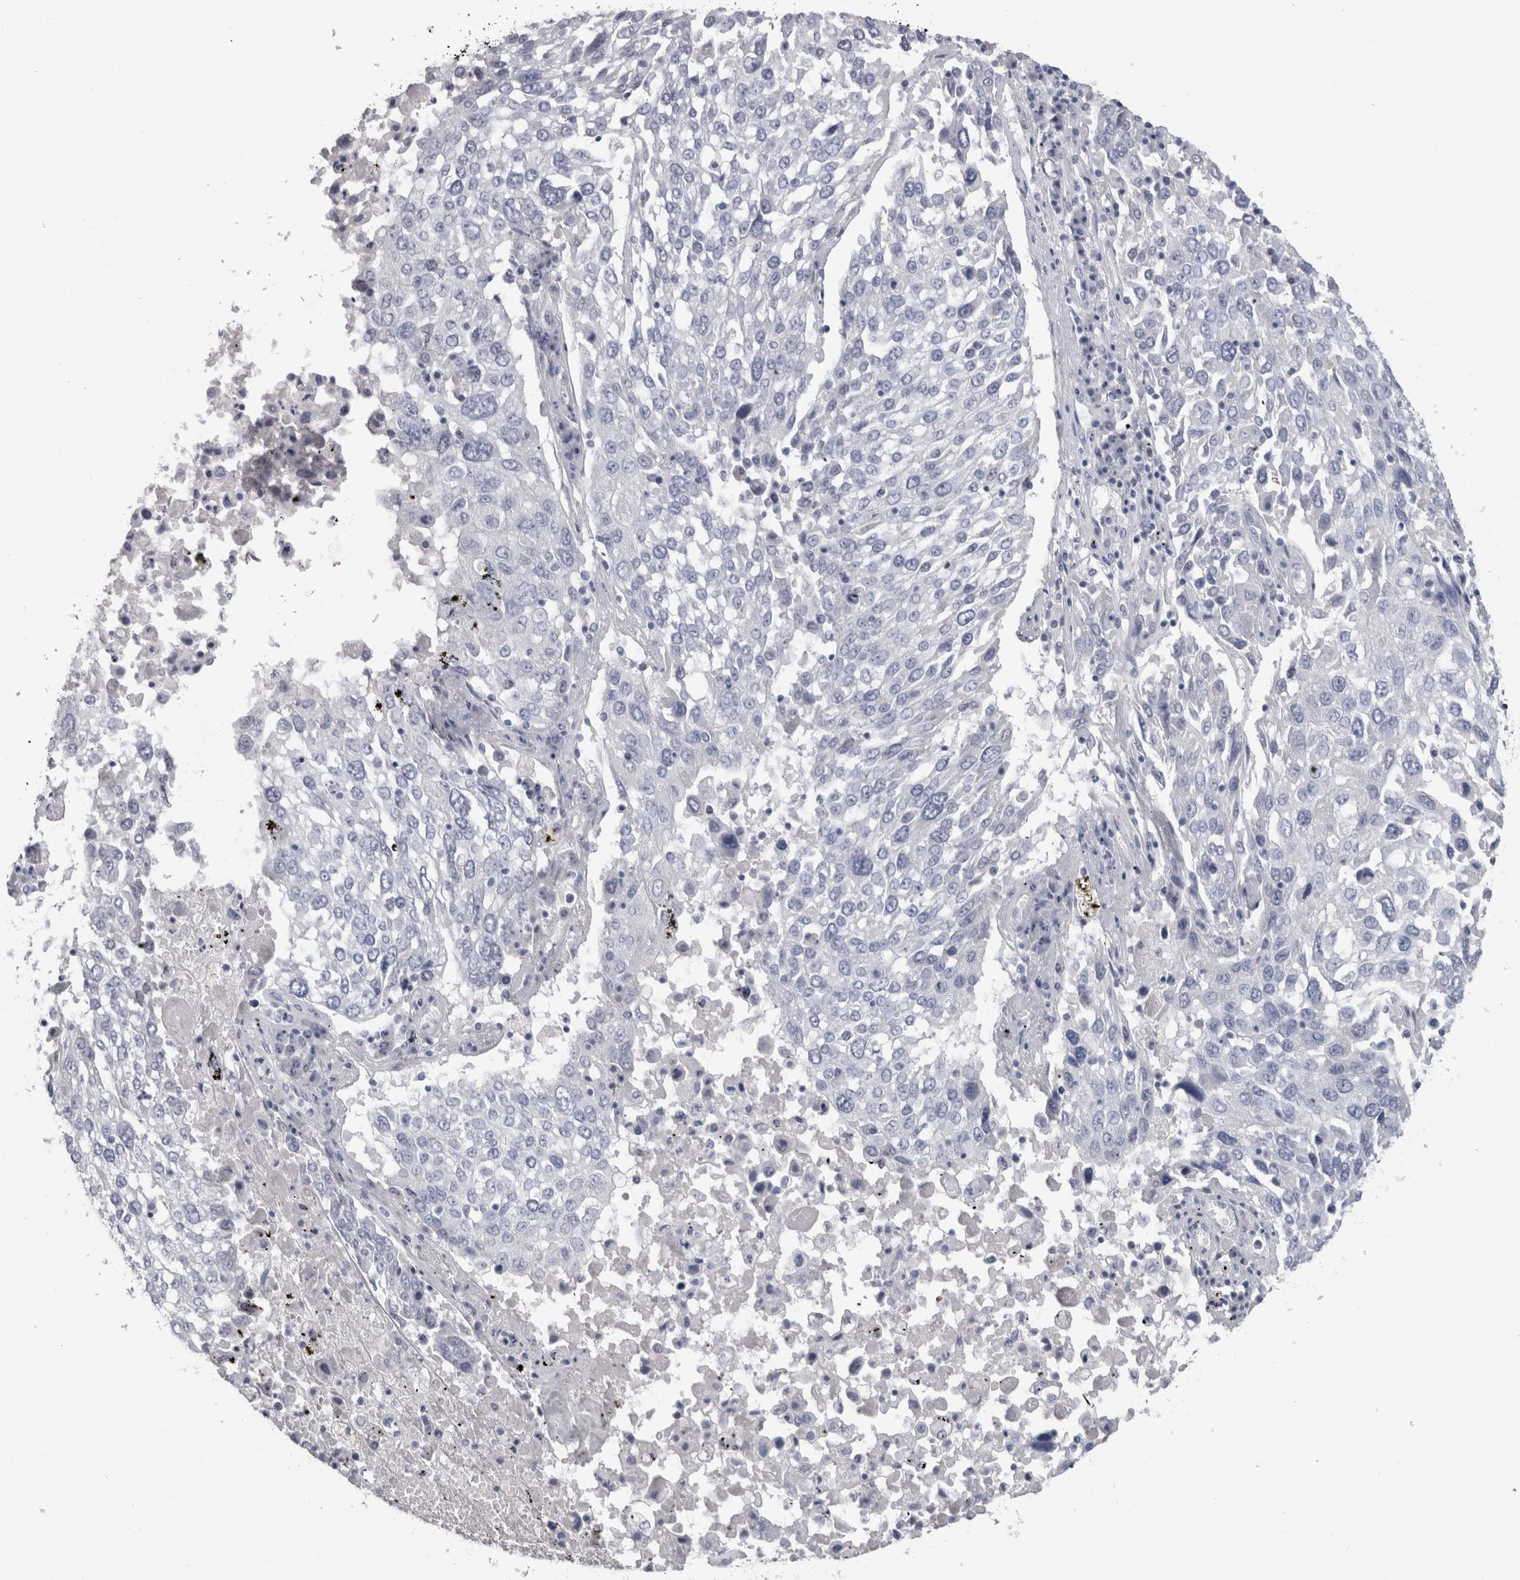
{"staining": {"intensity": "negative", "quantity": "none", "location": "none"}, "tissue": "lung cancer", "cell_type": "Tumor cells", "image_type": "cancer", "snomed": [{"axis": "morphology", "description": "Squamous cell carcinoma, NOS"}, {"axis": "topography", "description": "Lung"}], "caption": "The histopathology image exhibits no significant positivity in tumor cells of lung cancer.", "gene": "PTH", "patient": {"sex": "male", "age": 65}}